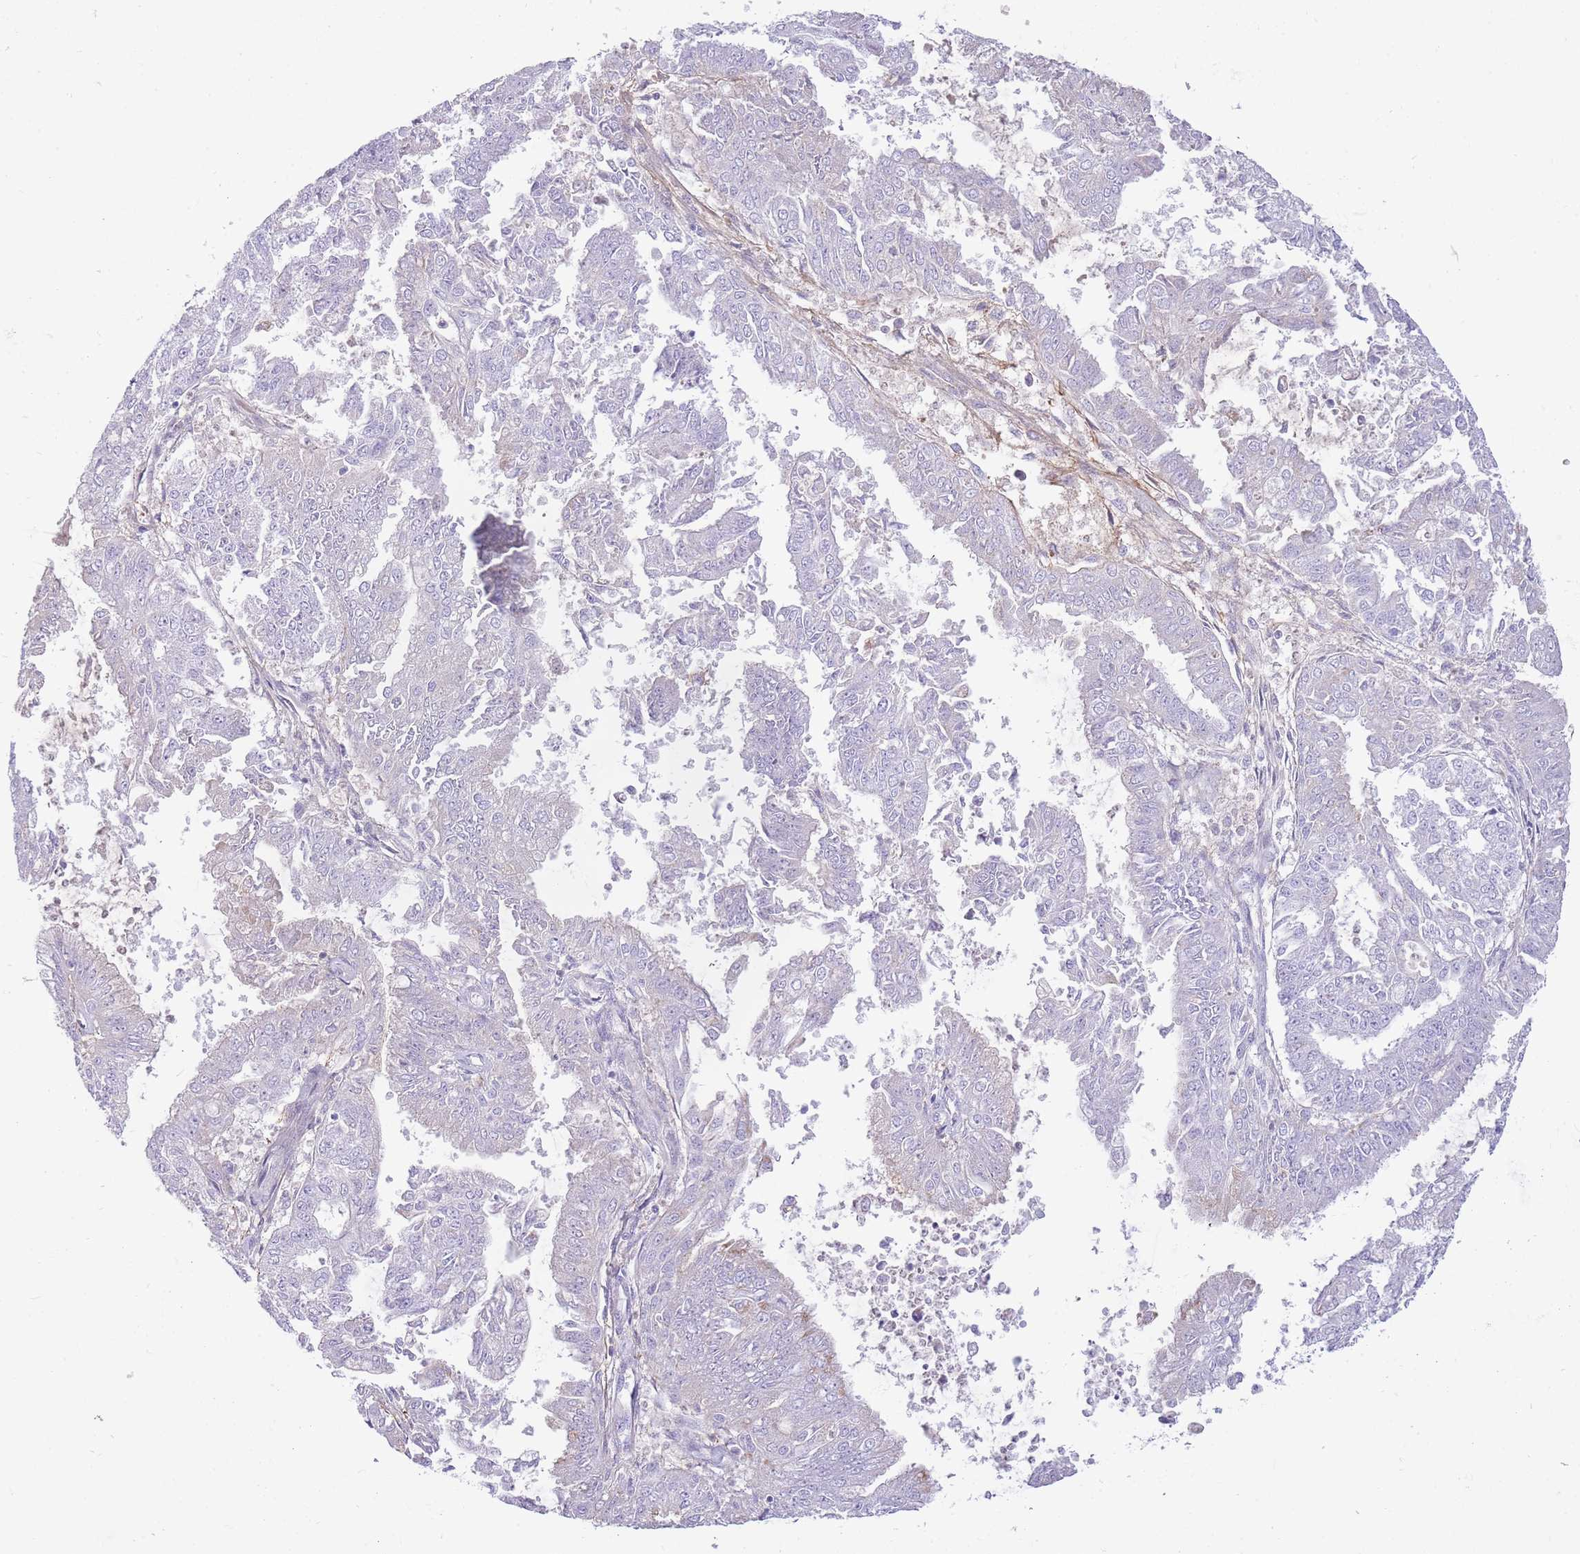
{"staining": {"intensity": "negative", "quantity": "none", "location": "none"}, "tissue": "endometrial cancer", "cell_type": "Tumor cells", "image_type": "cancer", "snomed": [{"axis": "morphology", "description": "Adenocarcinoma, NOS"}, {"axis": "topography", "description": "Endometrium"}], "caption": "The immunohistochemistry histopathology image has no significant staining in tumor cells of endometrial adenocarcinoma tissue.", "gene": "LEPROTL1", "patient": {"sex": "female", "age": 73}}